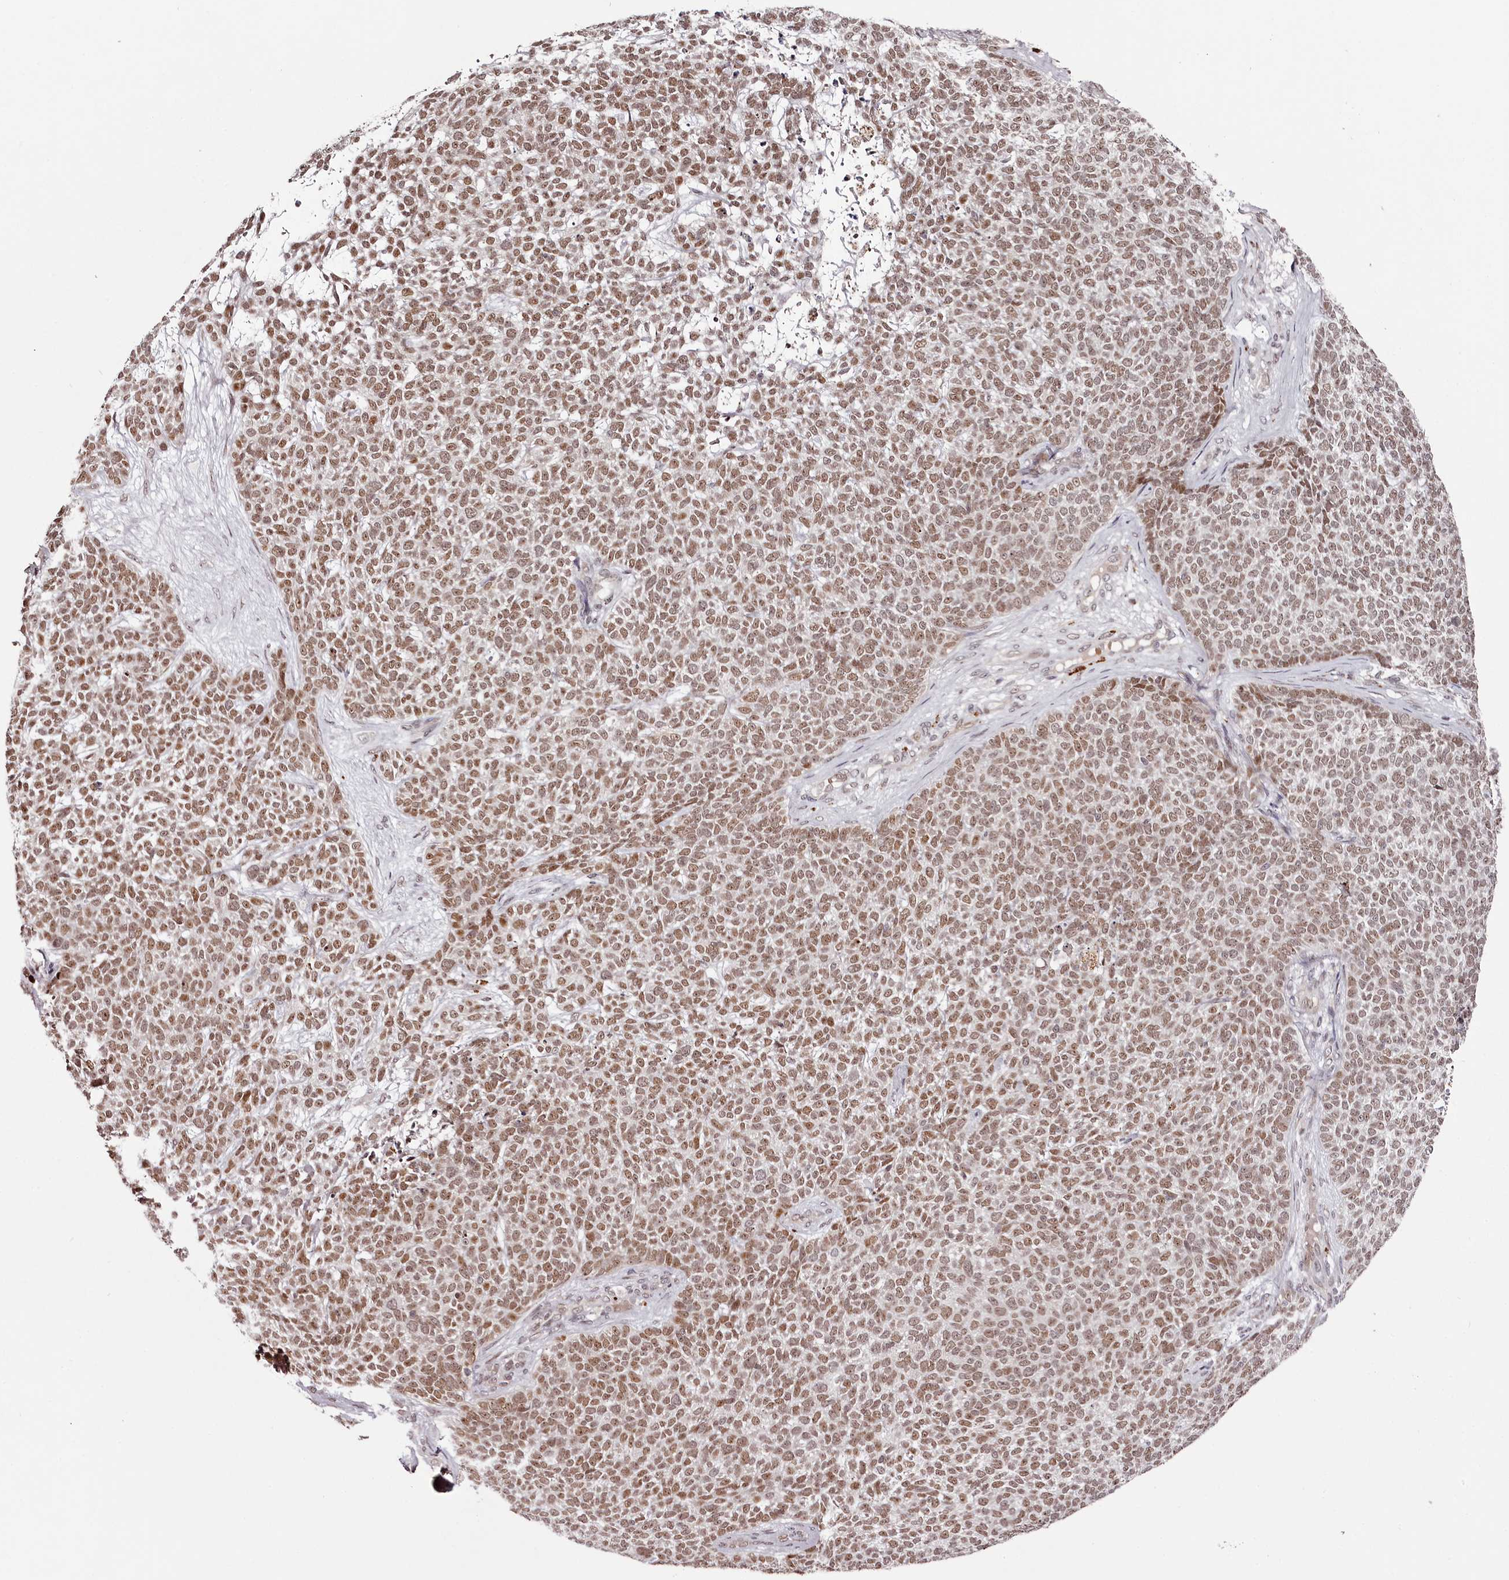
{"staining": {"intensity": "moderate", "quantity": ">75%", "location": "nuclear"}, "tissue": "skin cancer", "cell_type": "Tumor cells", "image_type": "cancer", "snomed": [{"axis": "morphology", "description": "Basal cell carcinoma"}, {"axis": "topography", "description": "Skin"}], "caption": "Immunohistochemical staining of skin cancer (basal cell carcinoma) displays moderate nuclear protein staining in approximately >75% of tumor cells. The staining was performed using DAB (3,3'-diaminobenzidine) to visualize the protein expression in brown, while the nuclei were stained in blue with hematoxylin (Magnification: 20x).", "gene": "THYN1", "patient": {"sex": "female", "age": 84}}